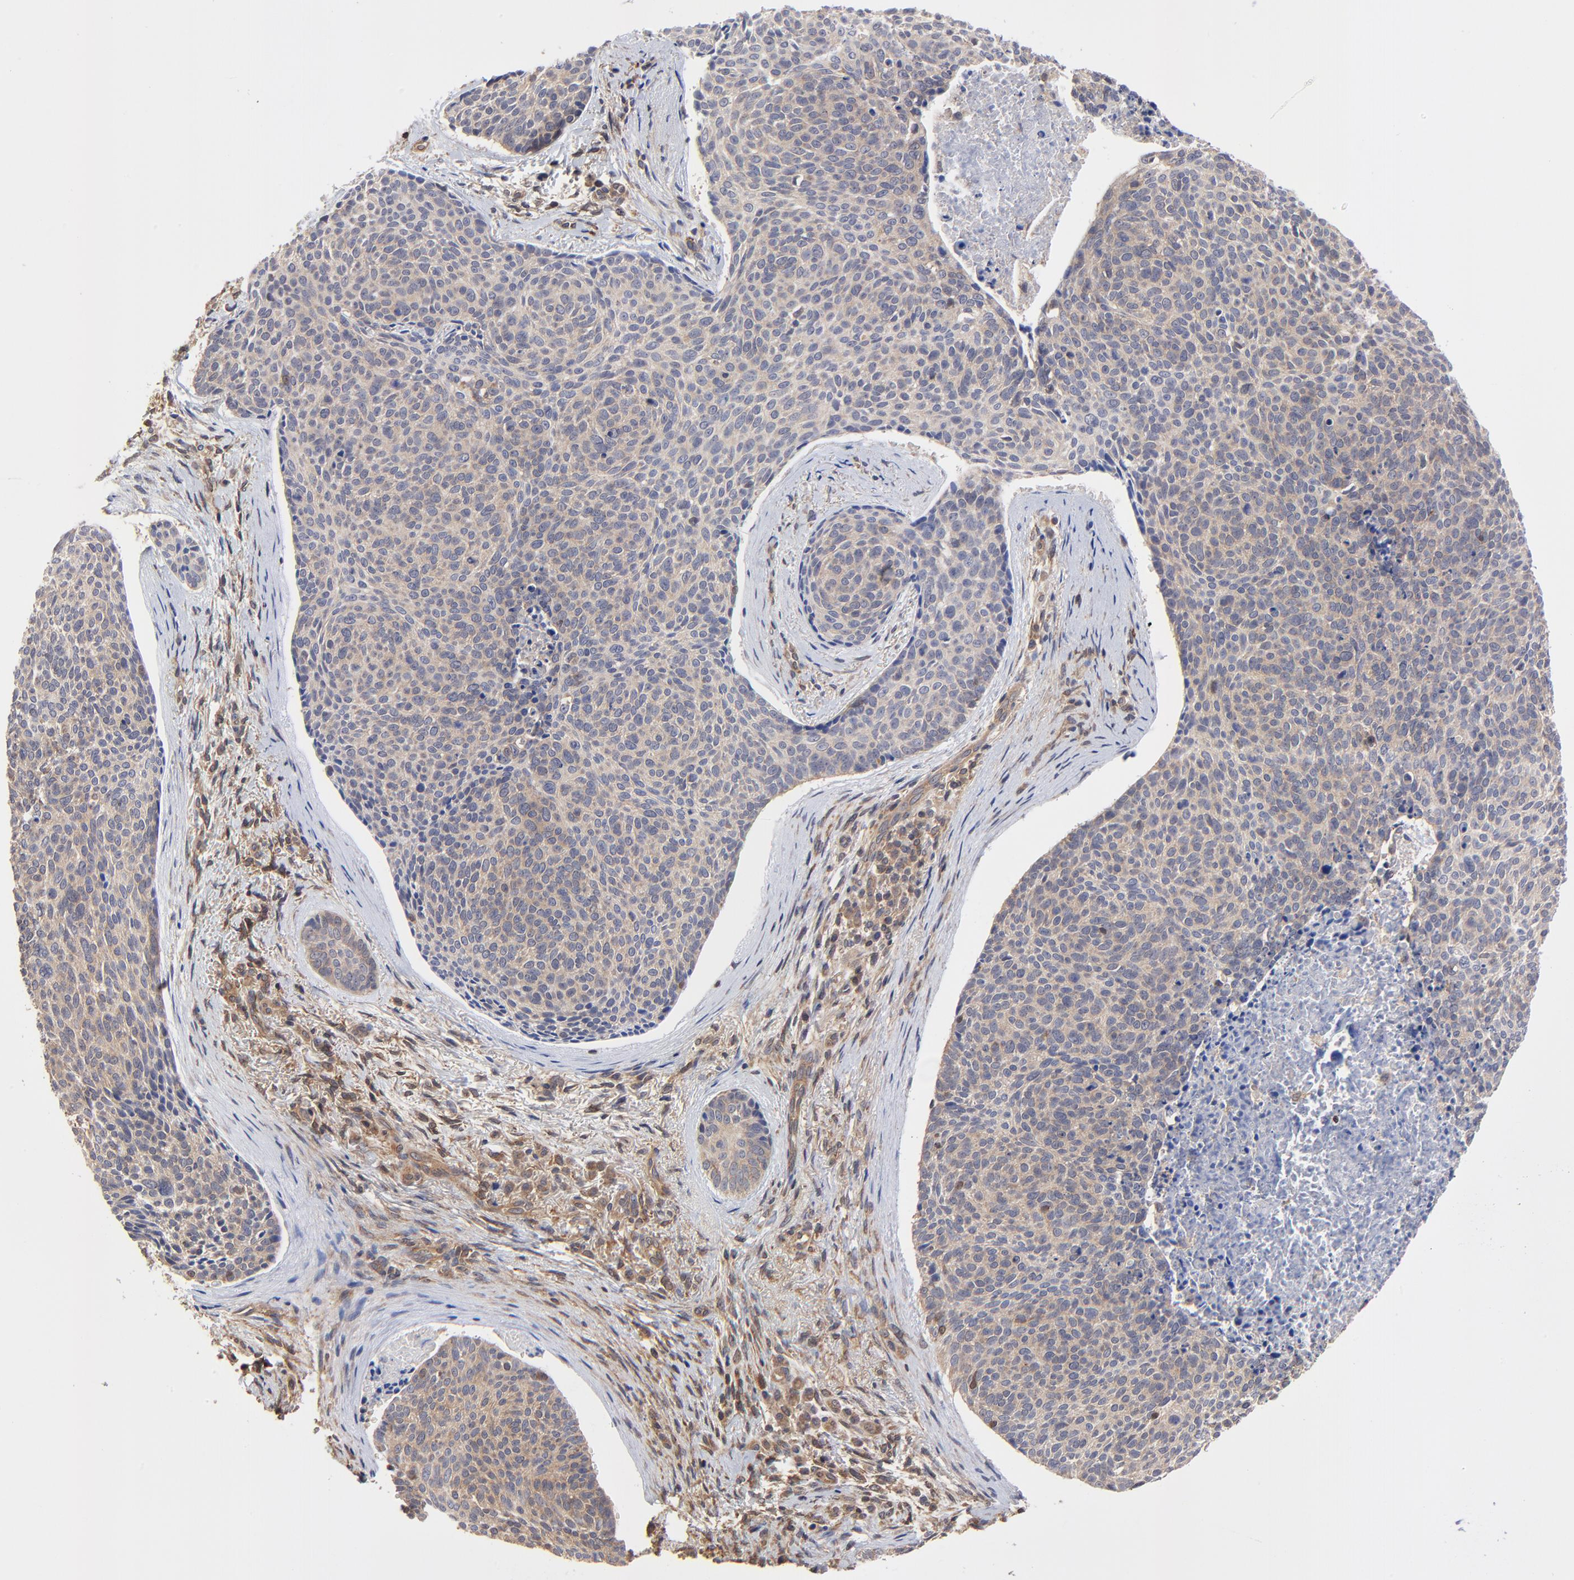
{"staining": {"intensity": "weak", "quantity": ">75%", "location": "cytoplasmic/membranous"}, "tissue": "skin cancer", "cell_type": "Tumor cells", "image_type": "cancer", "snomed": [{"axis": "morphology", "description": "Normal tissue, NOS"}, {"axis": "morphology", "description": "Basal cell carcinoma"}, {"axis": "topography", "description": "Skin"}], "caption": "Protein staining by immunohistochemistry (IHC) demonstrates weak cytoplasmic/membranous staining in about >75% of tumor cells in basal cell carcinoma (skin).", "gene": "PCMT1", "patient": {"sex": "female", "age": 57}}